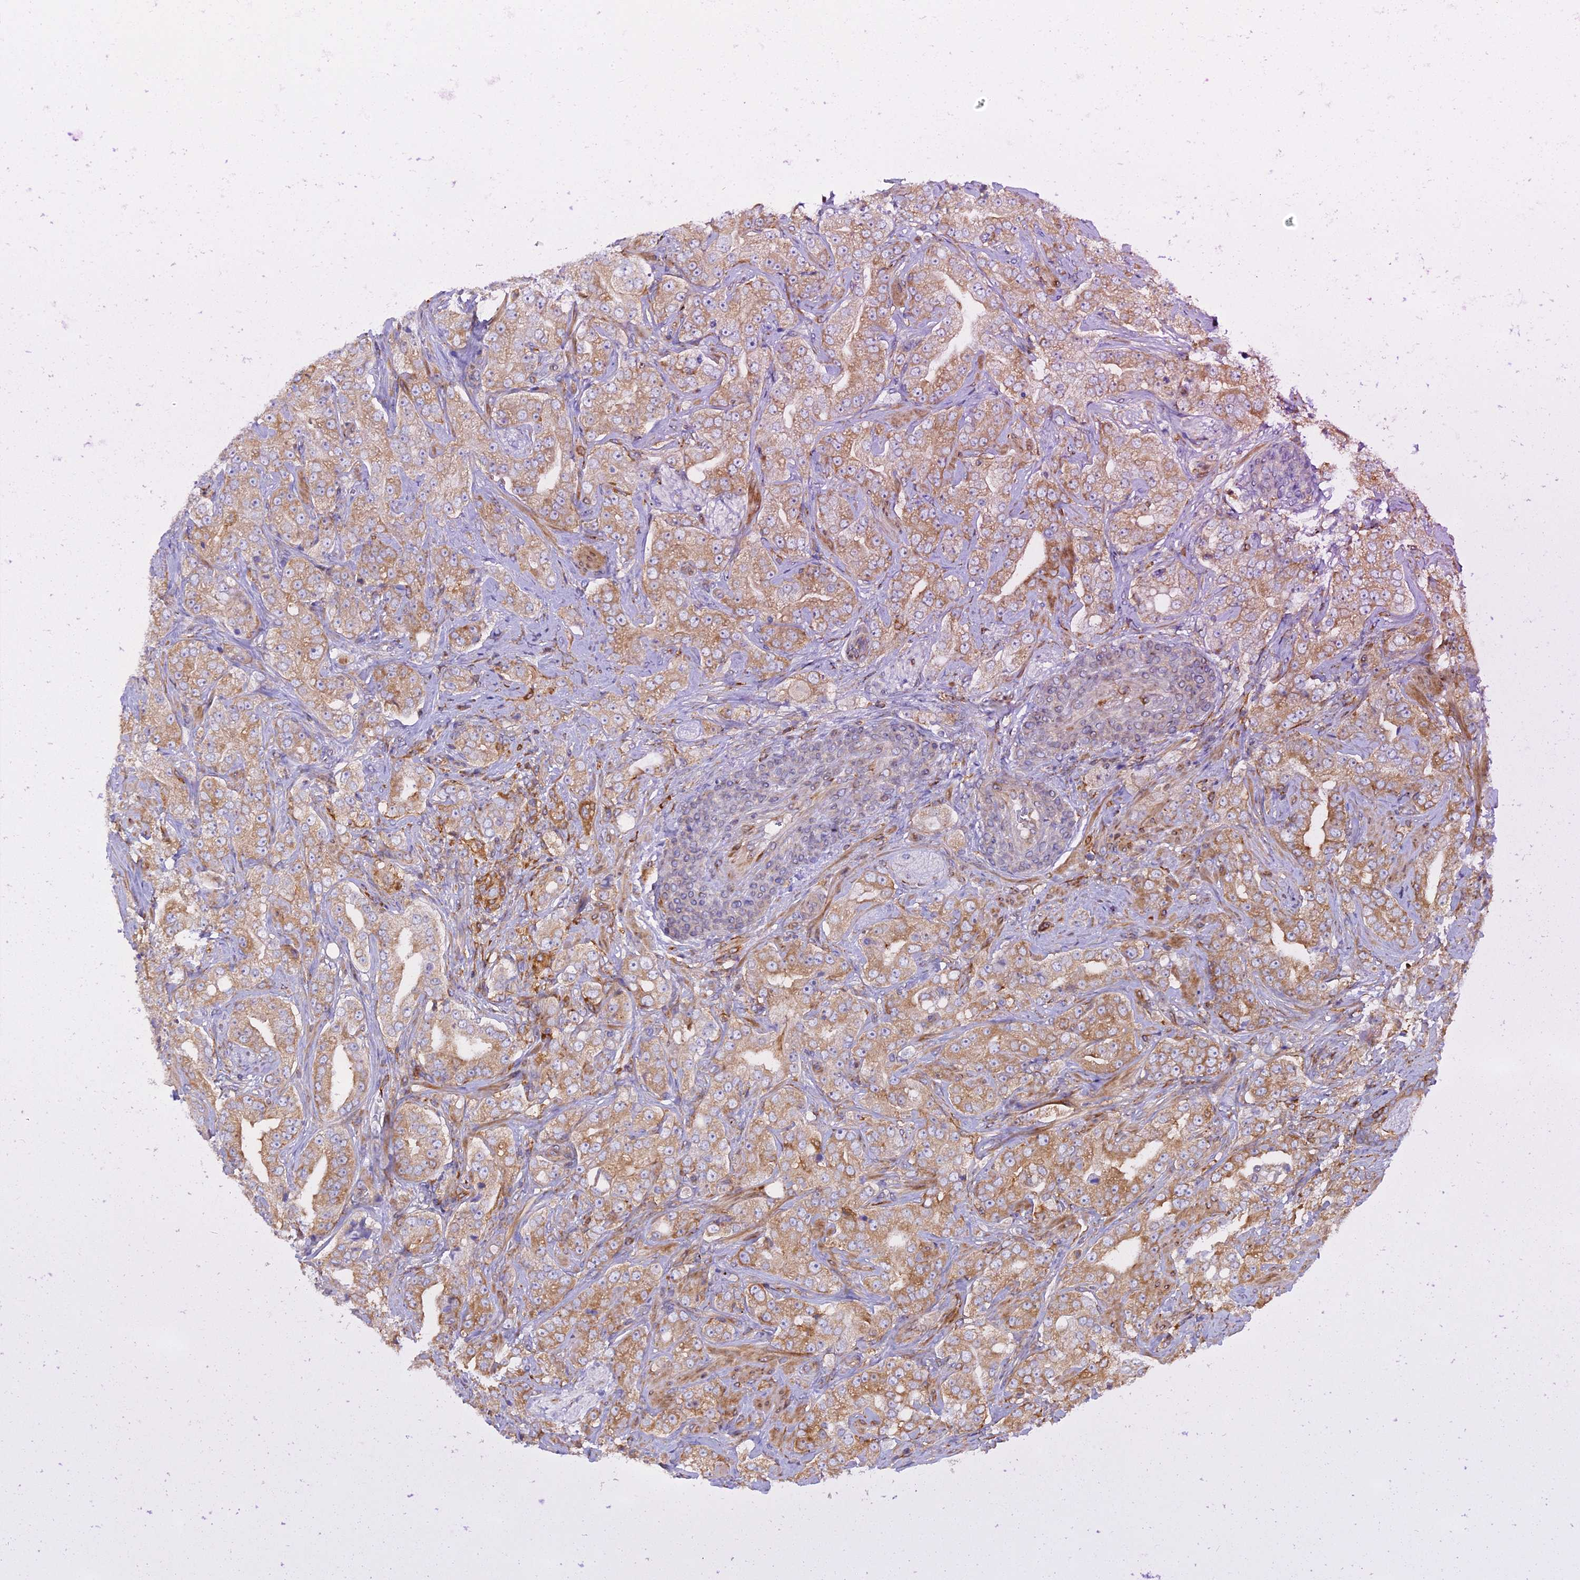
{"staining": {"intensity": "moderate", "quantity": ">75%", "location": "cytoplasmic/membranous"}, "tissue": "prostate cancer", "cell_type": "Tumor cells", "image_type": "cancer", "snomed": [{"axis": "morphology", "description": "Adenocarcinoma, Low grade"}, {"axis": "topography", "description": "Prostate"}], "caption": "This image shows immunohistochemistry staining of human prostate low-grade adenocarcinoma, with medium moderate cytoplasmic/membranous positivity in about >75% of tumor cells.", "gene": "GMIP", "patient": {"sex": "male", "age": 67}}